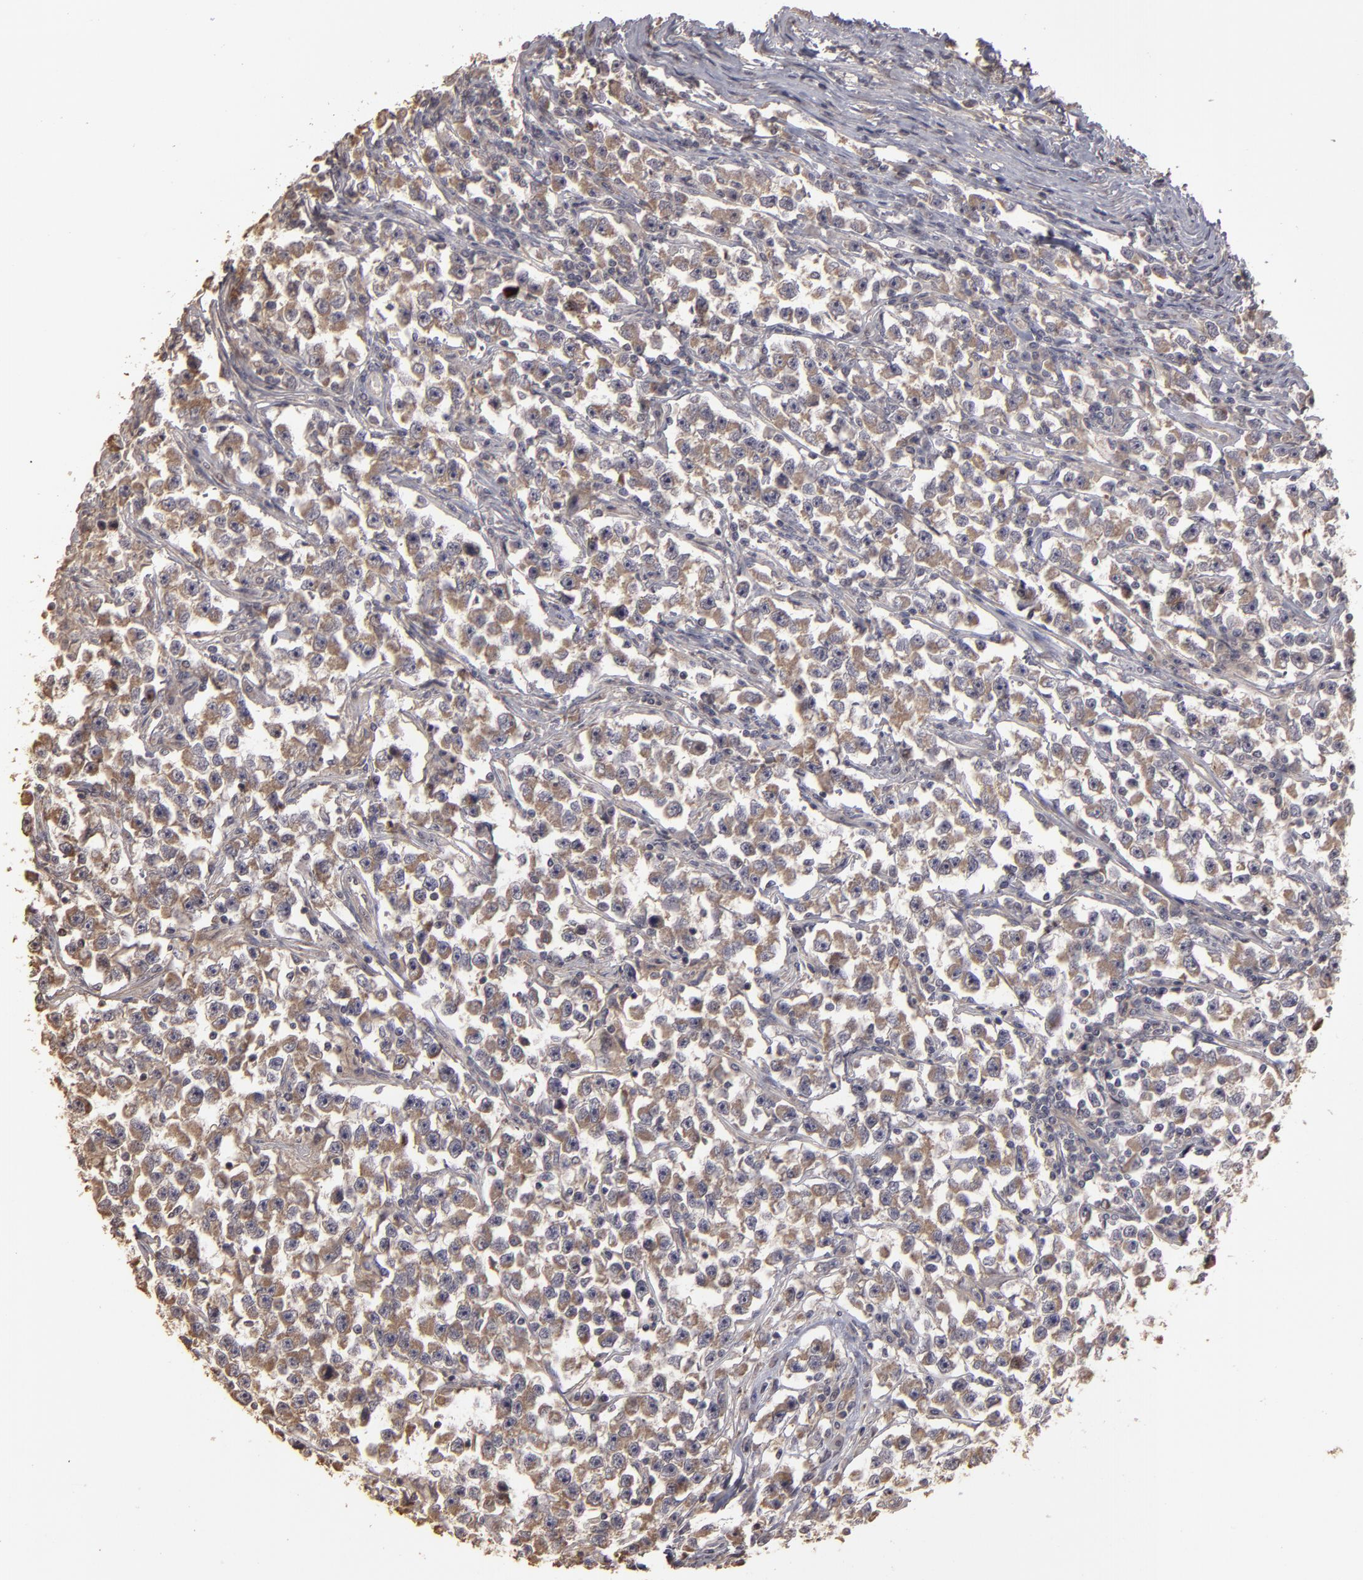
{"staining": {"intensity": "weak", "quantity": ">75%", "location": "cytoplasmic/membranous"}, "tissue": "testis cancer", "cell_type": "Tumor cells", "image_type": "cancer", "snomed": [{"axis": "morphology", "description": "Seminoma, NOS"}, {"axis": "topography", "description": "Testis"}], "caption": "About >75% of tumor cells in testis cancer (seminoma) demonstrate weak cytoplasmic/membranous protein positivity as visualized by brown immunohistochemical staining.", "gene": "CD55", "patient": {"sex": "male", "age": 33}}